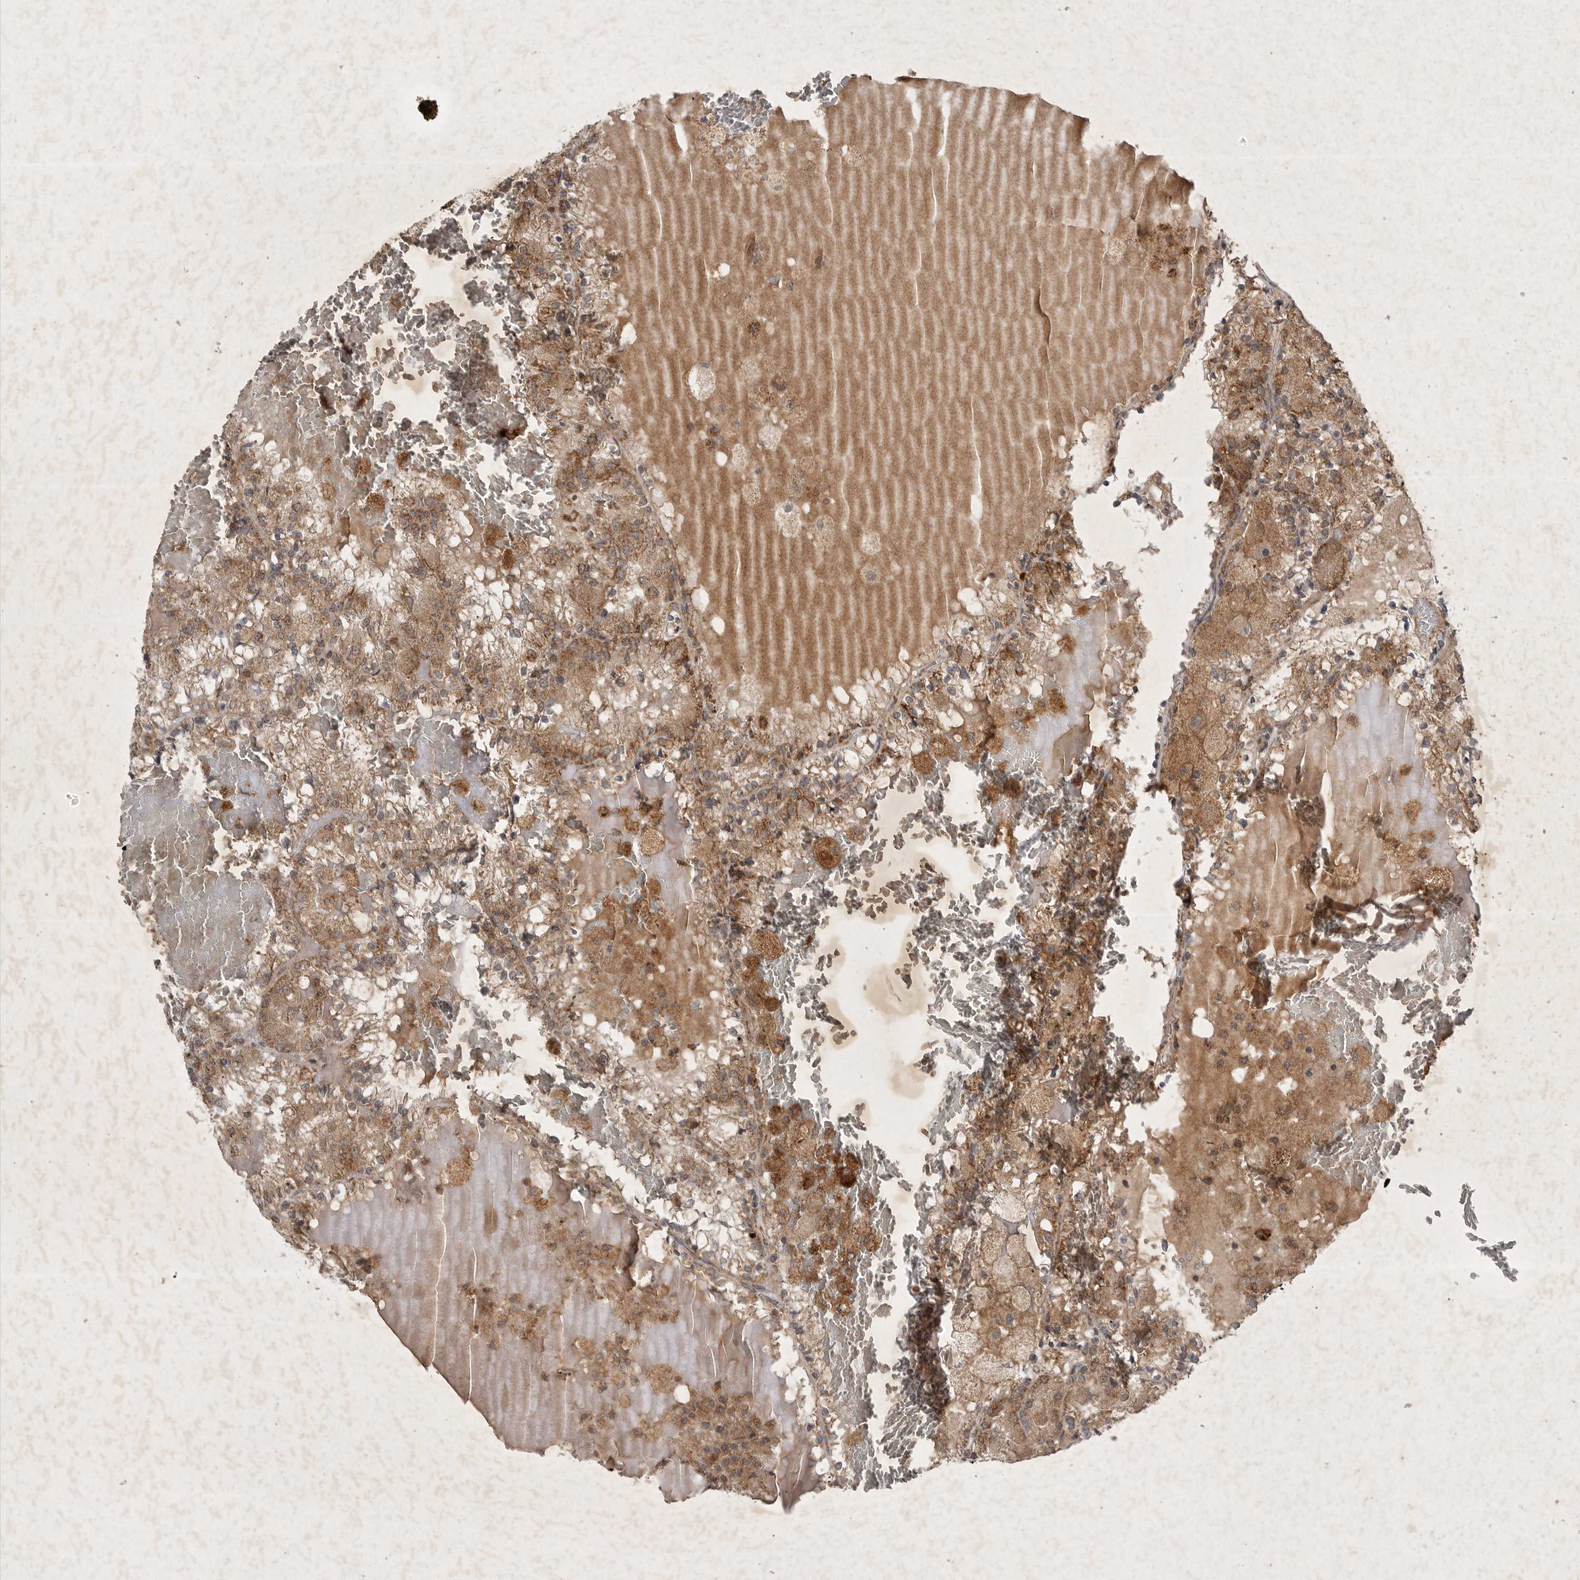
{"staining": {"intensity": "moderate", "quantity": ">75%", "location": "cytoplasmic/membranous"}, "tissue": "renal cancer", "cell_type": "Tumor cells", "image_type": "cancer", "snomed": [{"axis": "morphology", "description": "Adenocarcinoma, NOS"}, {"axis": "topography", "description": "Kidney"}], "caption": "Immunohistochemical staining of renal cancer reveals moderate cytoplasmic/membranous protein positivity in approximately >75% of tumor cells.", "gene": "DDR1", "patient": {"sex": "female", "age": 56}}